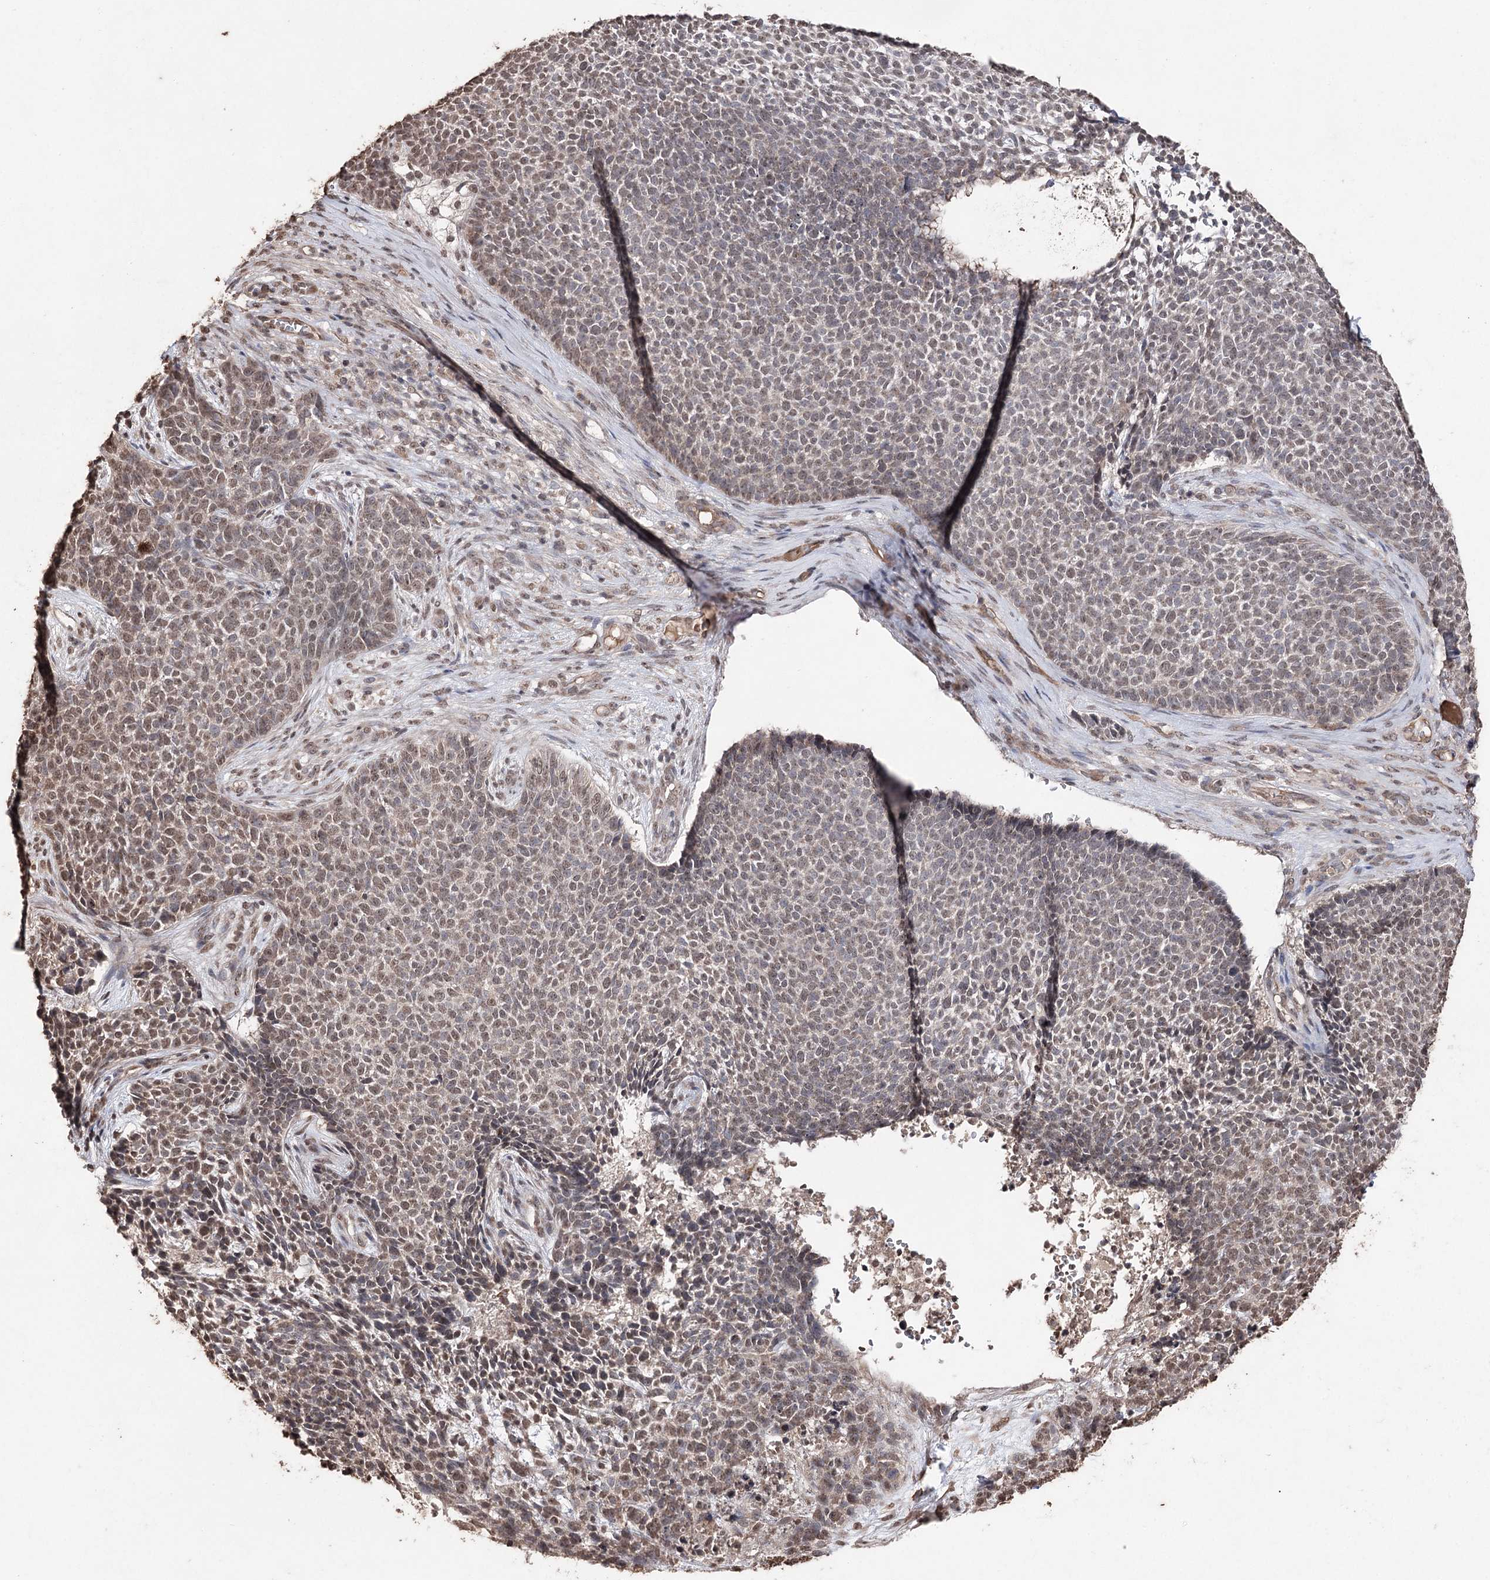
{"staining": {"intensity": "moderate", "quantity": "25%-75%", "location": "nuclear"}, "tissue": "skin cancer", "cell_type": "Tumor cells", "image_type": "cancer", "snomed": [{"axis": "morphology", "description": "Basal cell carcinoma"}, {"axis": "topography", "description": "Skin"}], "caption": "A histopathology image of skin basal cell carcinoma stained for a protein shows moderate nuclear brown staining in tumor cells. (Stains: DAB in brown, nuclei in blue, Microscopy: brightfield microscopy at high magnification).", "gene": "ATG14", "patient": {"sex": "female", "age": 84}}